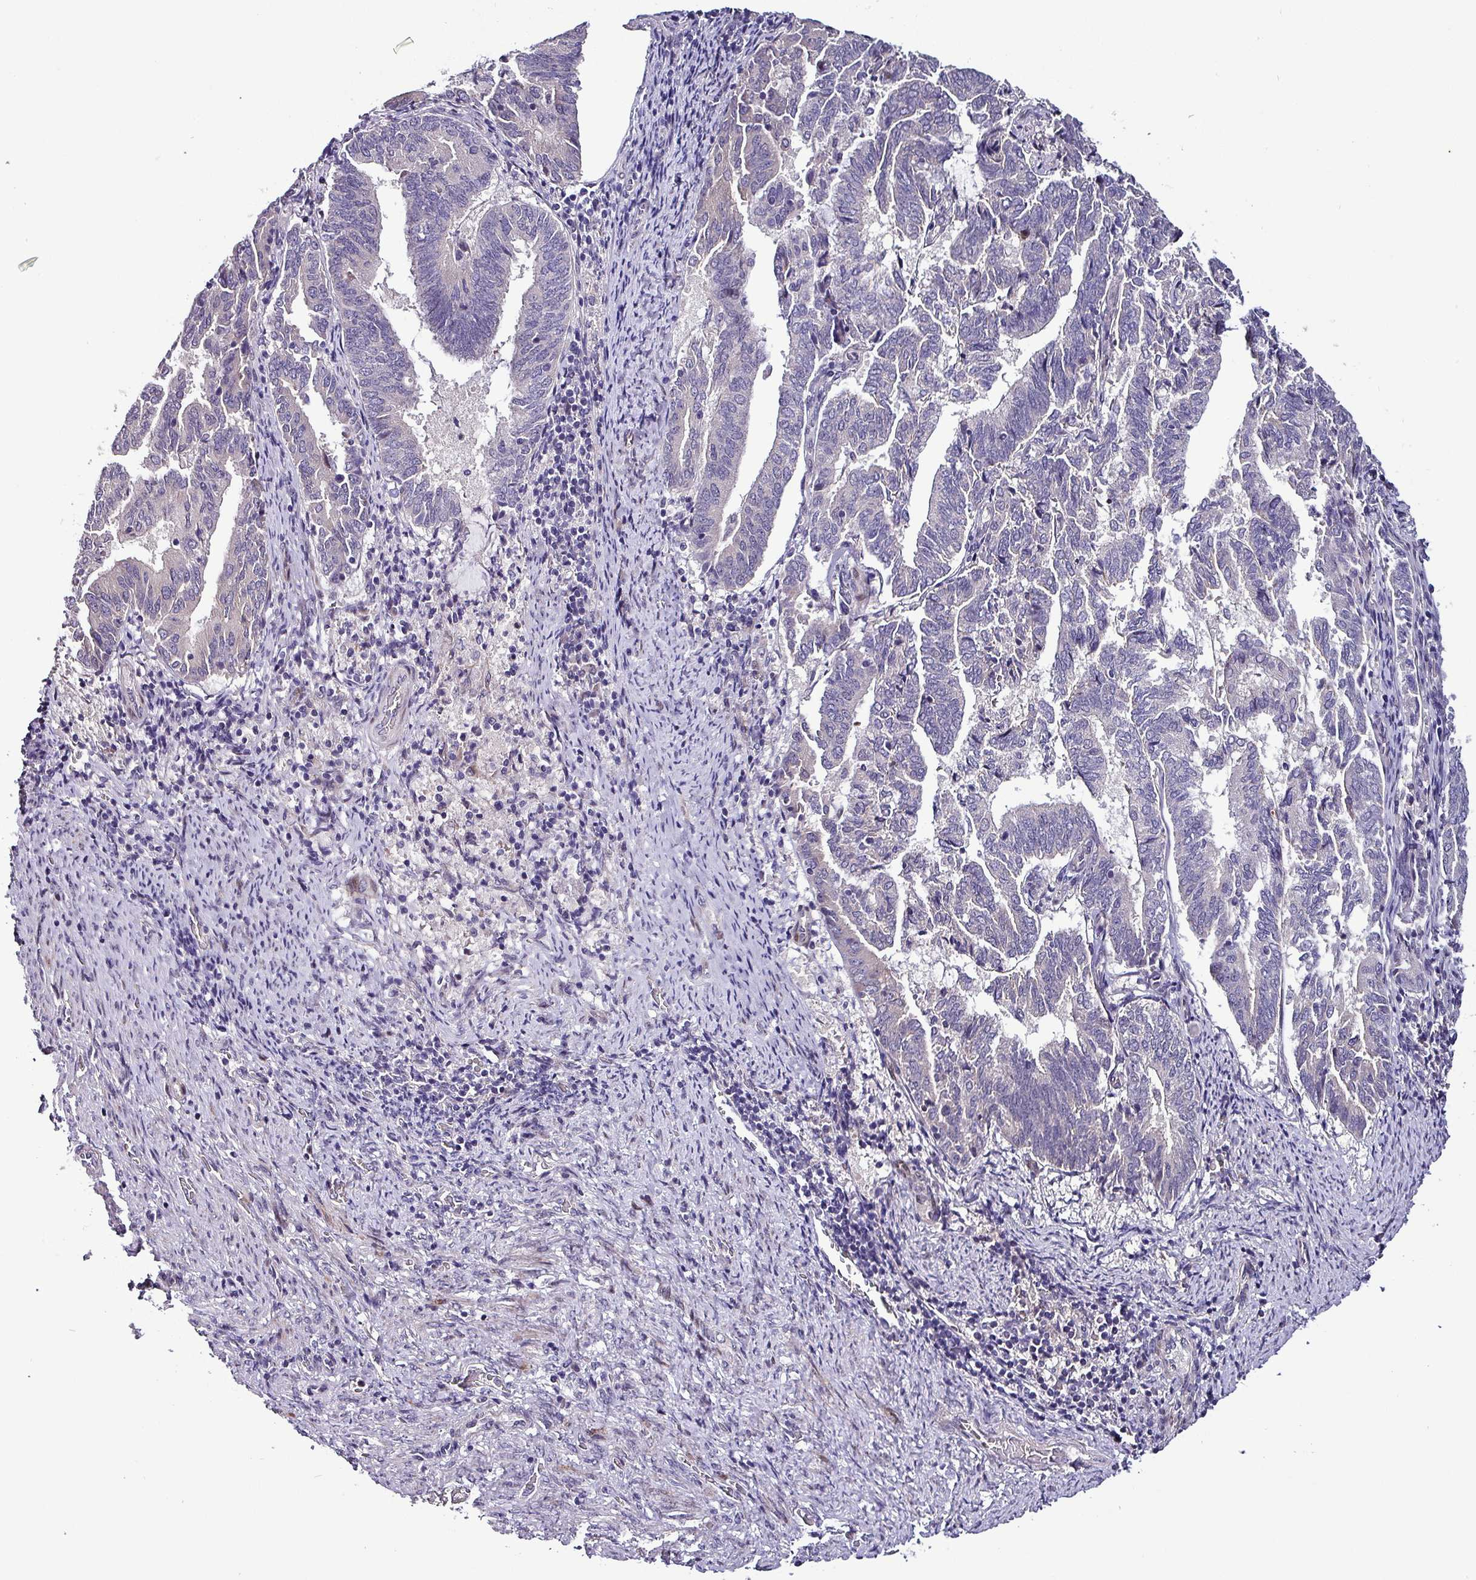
{"staining": {"intensity": "negative", "quantity": "none", "location": "none"}, "tissue": "endometrial cancer", "cell_type": "Tumor cells", "image_type": "cancer", "snomed": [{"axis": "morphology", "description": "Adenocarcinoma, NOS"}, {"axis": "topography", "description": "Endometrium"}], "caption": "The IHC photomicrograph has no significant staining in tumor cells of endometrial adenocarcinoma tissue.", "gene": "GRAPL", "patient": {"sex": "female", "age": 80}}